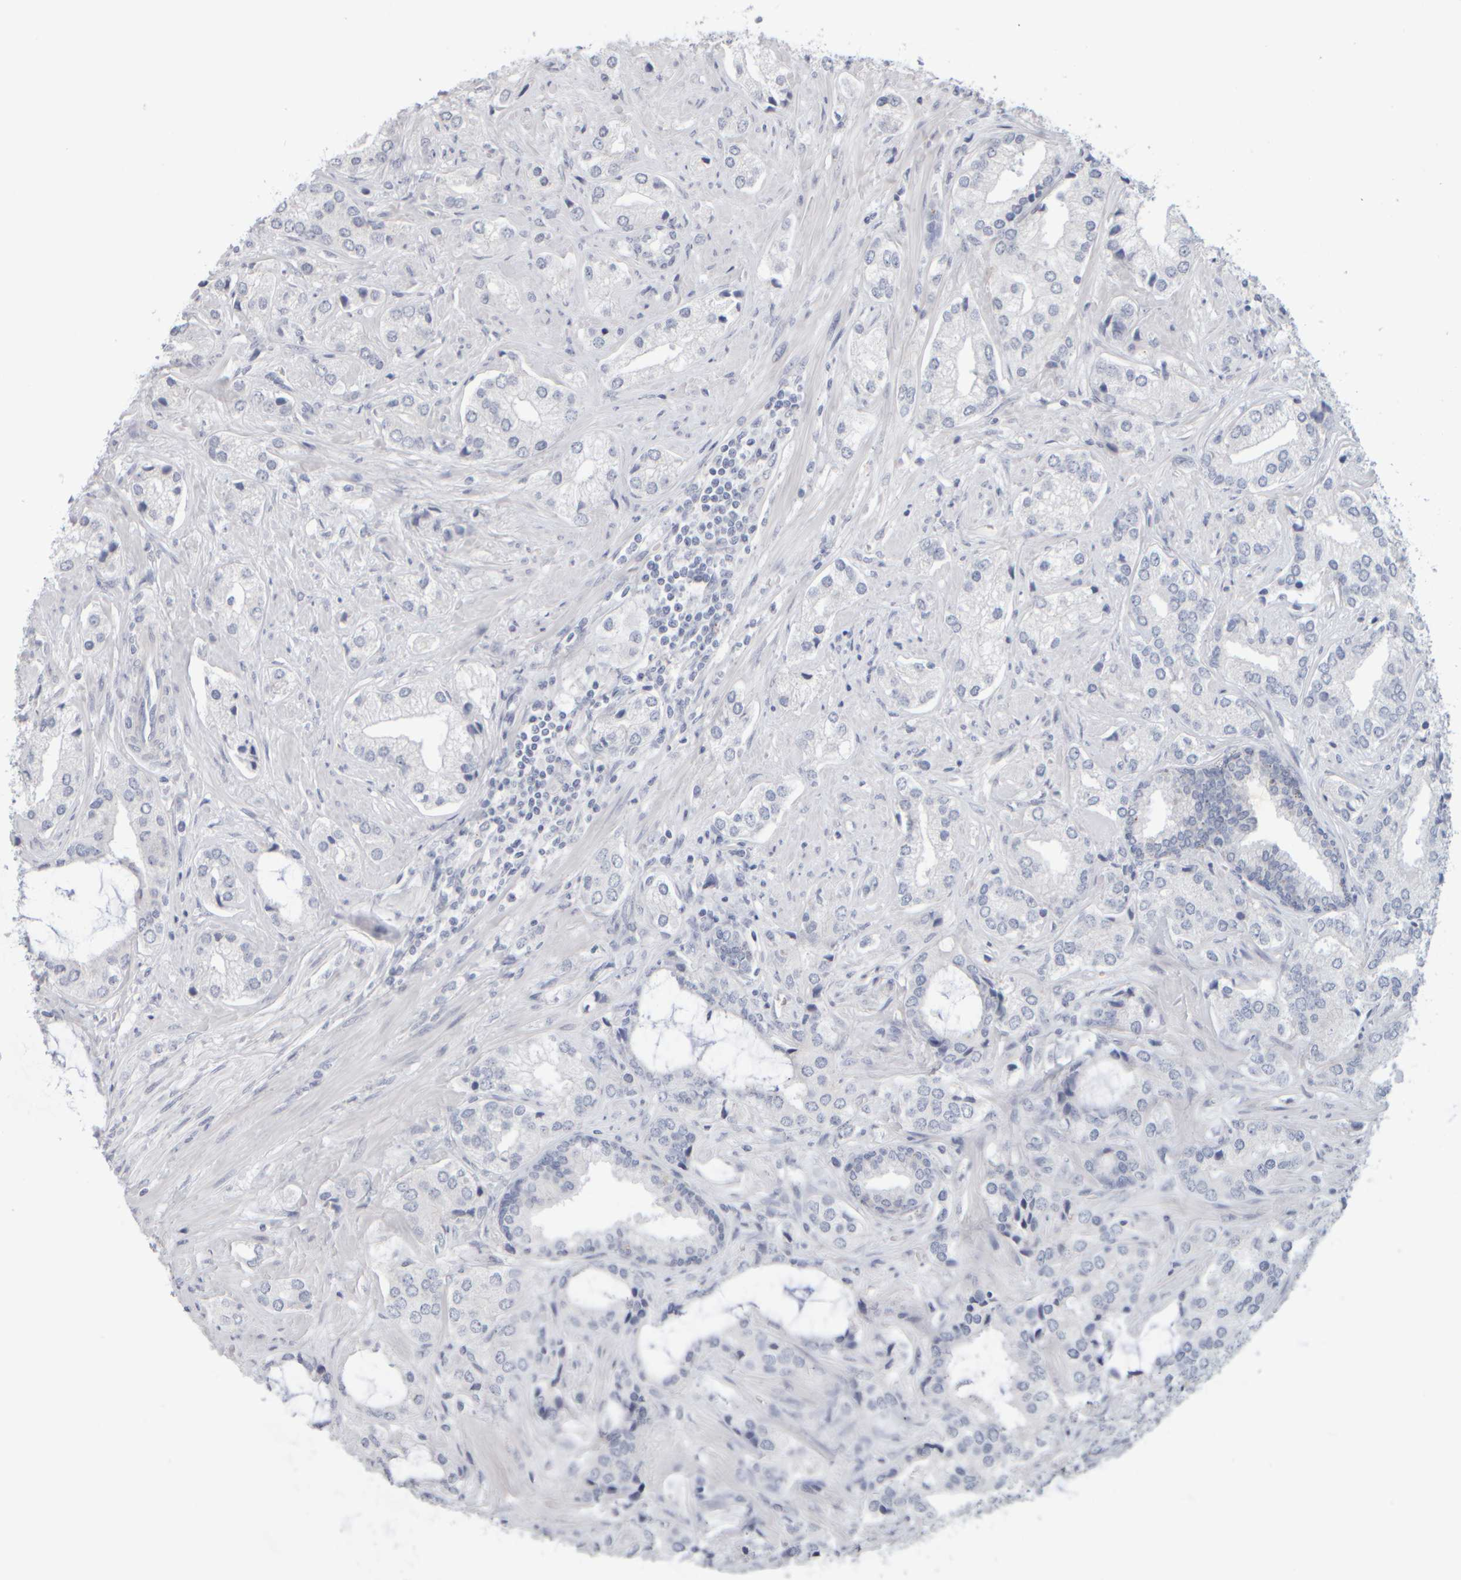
{"staining": {"intensity": "negative", "quantity": "none", "location": "none"}, "tissue": "prostate cancer", "cell_type": "Tumor cells", "image_type": "cancer", "snomed": [{"axis": "morphology", "description": "Adenocarcinoma, High grade"}, {"axis": "topography", "description": "Prostate"}], "caption": "Immunohistochemistry of prostate cancer (adenocarcinoma (high-grade)) displays no expression in tumor cells. (DAB immunohistochemistry (IHC) visualized using brightfield microscopy, high magnification).", "gene": "GOPC", "patient": {"sex": "male", "age": 66}}